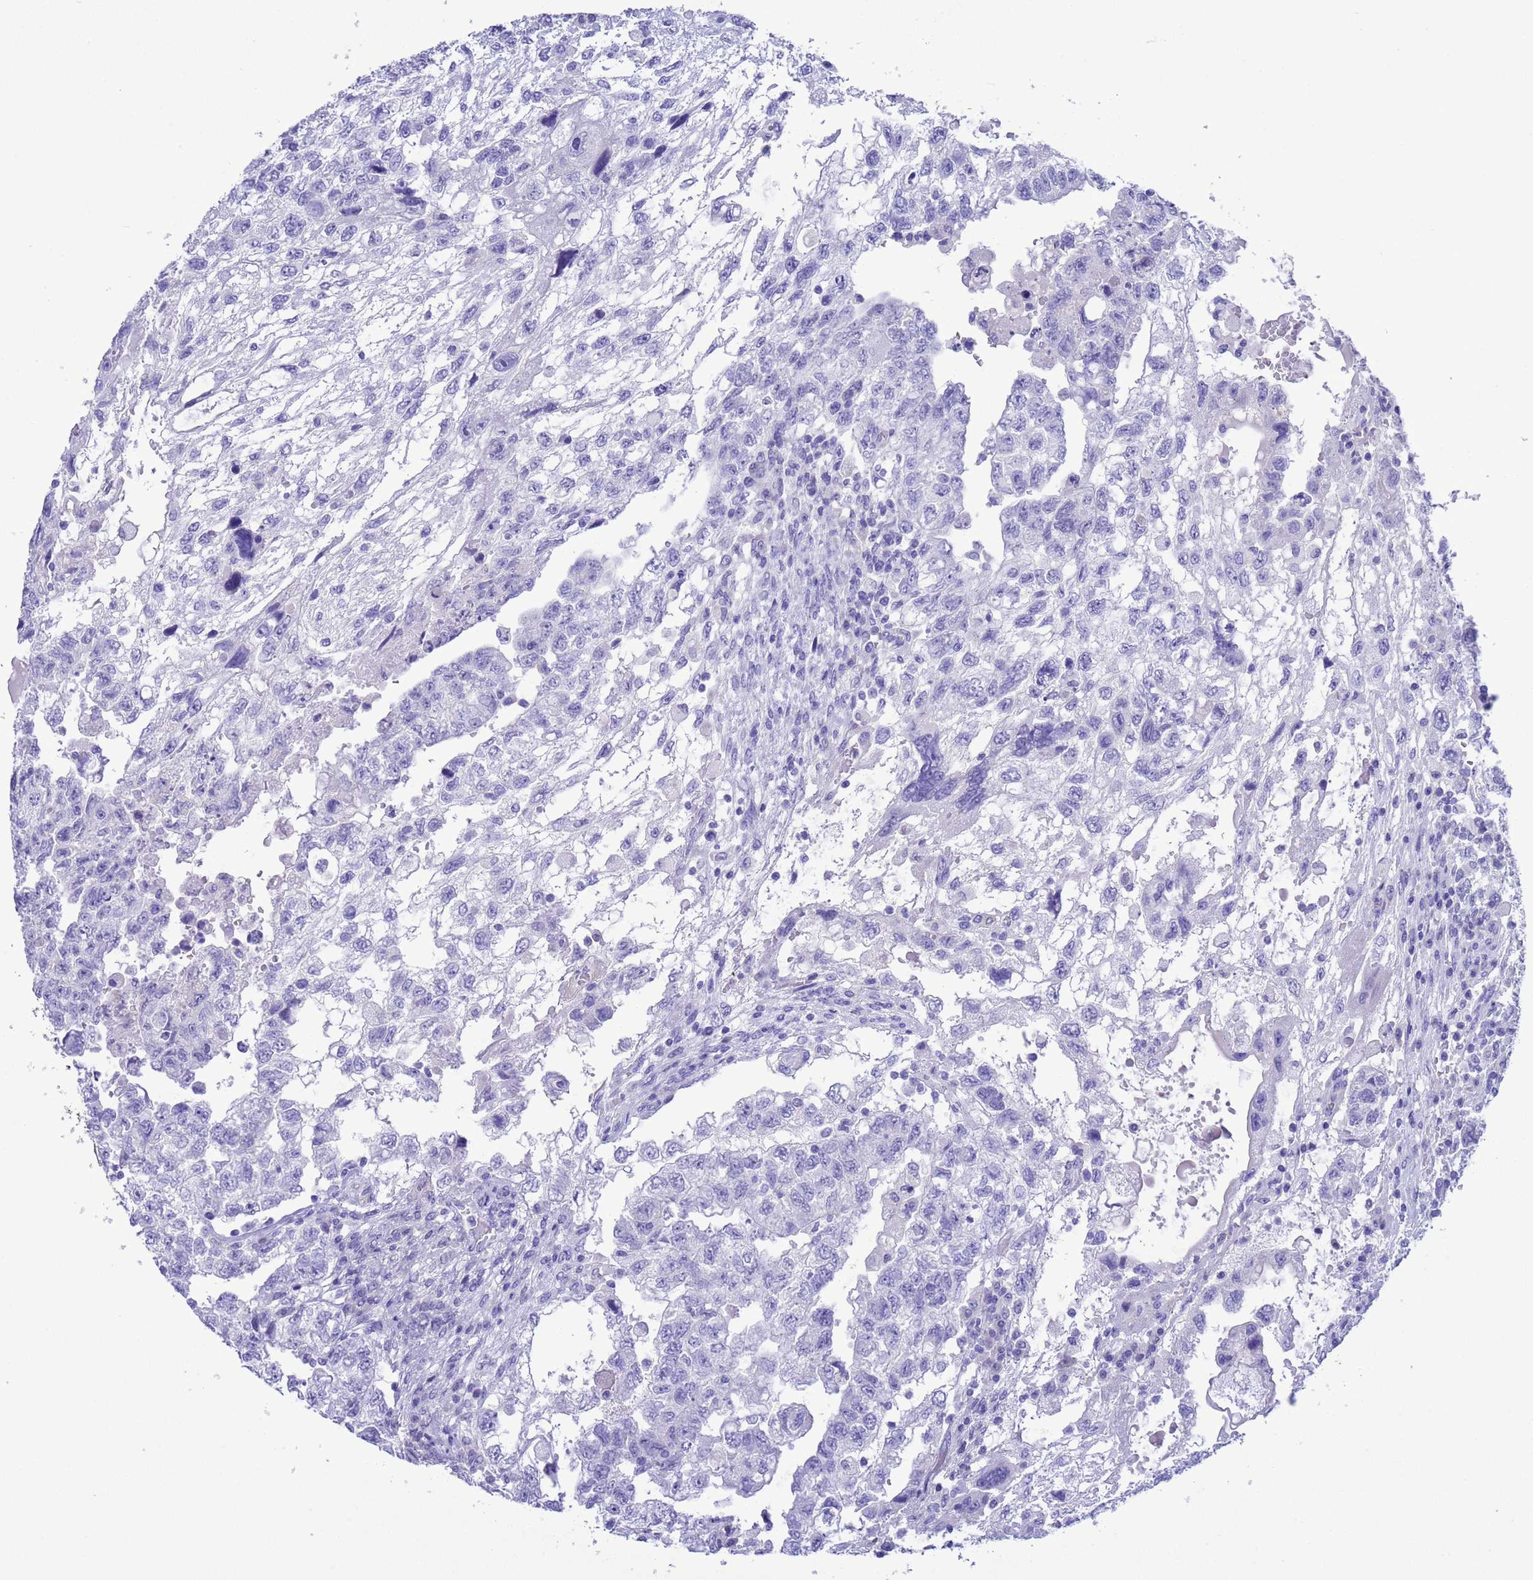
{"staining": {"intensity": "negative", "quantity": "none", "location": "none"}, "tissue": "testis cancer", "cell_type": "Tumor cells", "image_type": "cancer", "snomed": [{"axis": "morphology", "description": "Carcinoma, Embryonal, NOS"}, {"axis": "topography", "description": "Testis"}], "caption": "An immunohistochemistry photomicrograph of testis cancer is shown. There is no staining in tumor cells of testis cancer.", "gene": "GSTM1", "patient": {"sex": "male", "age": 36}}